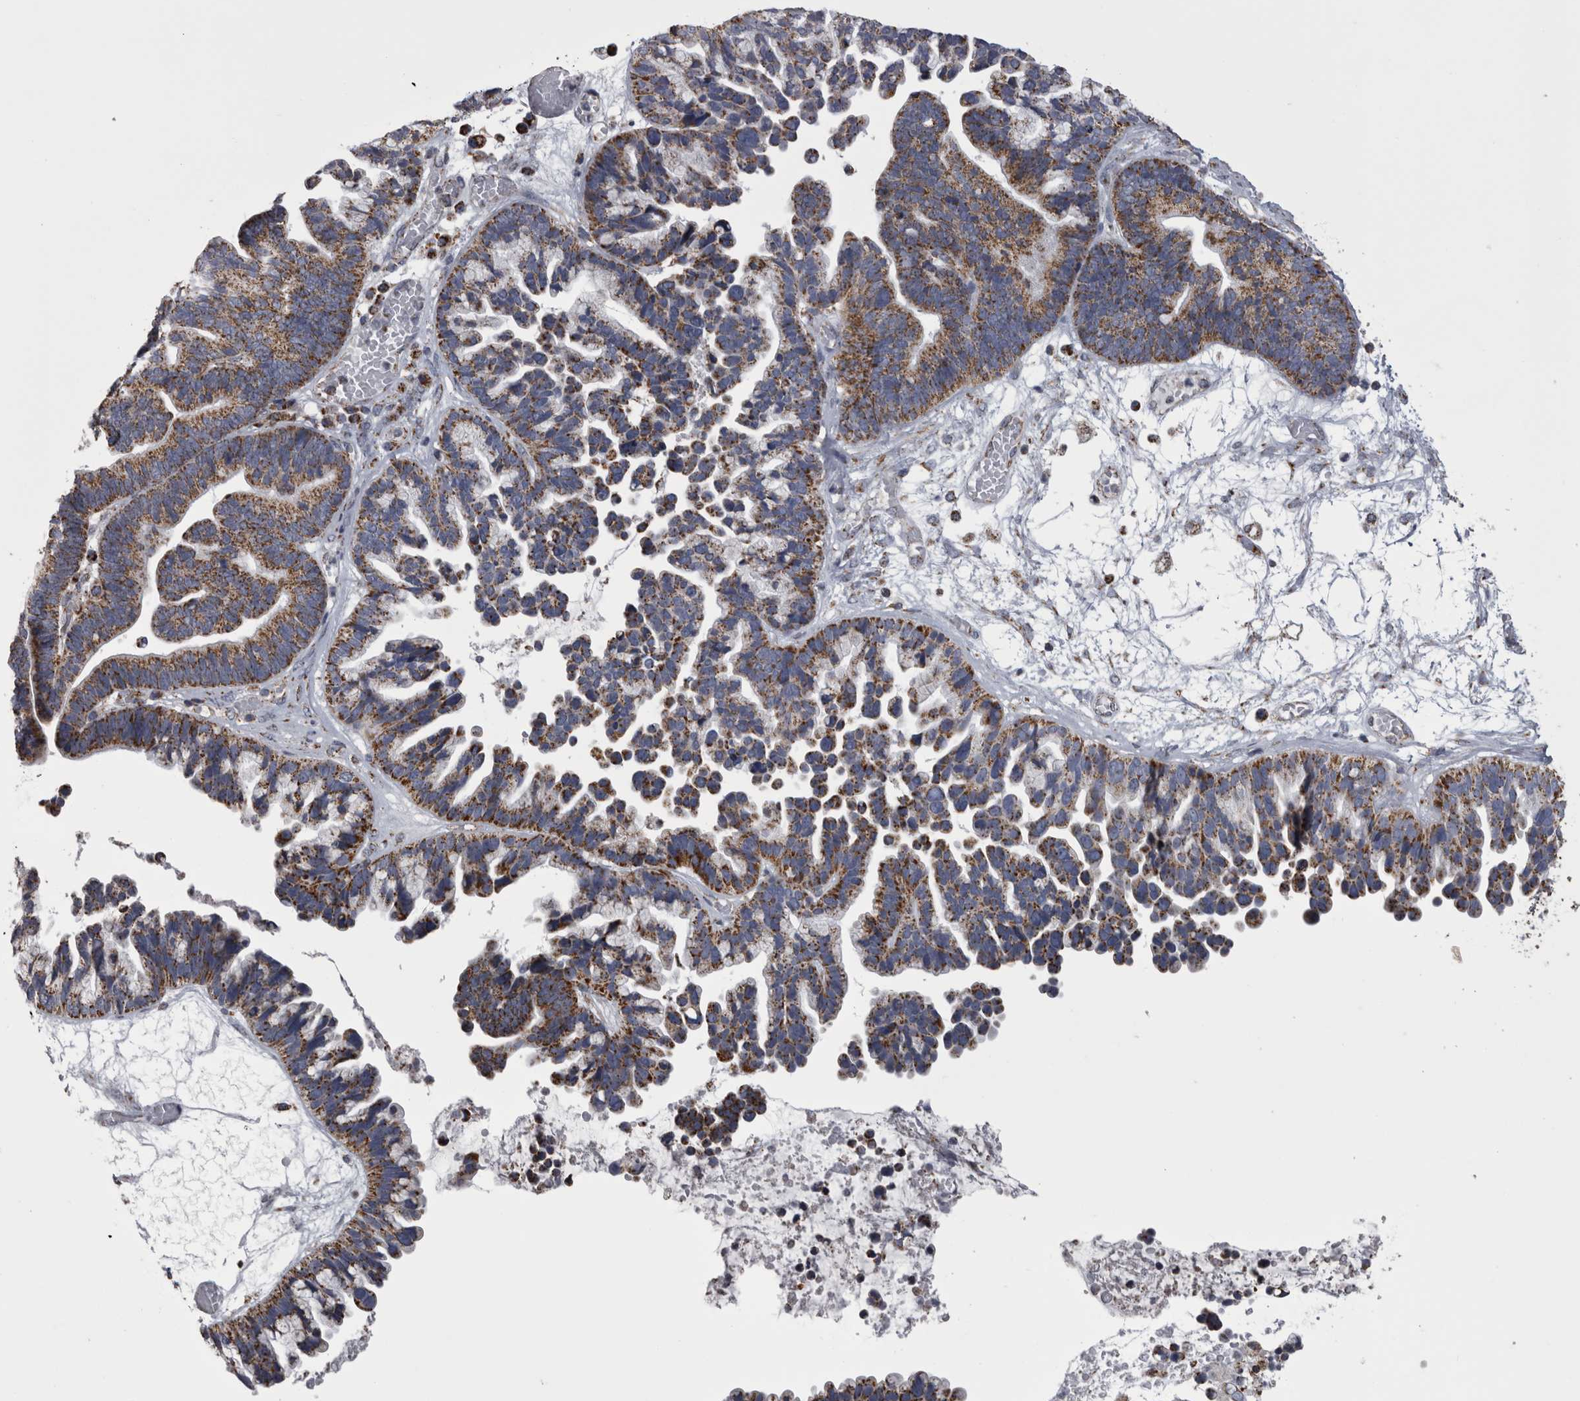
{"staining": {"intensity": "moderate", "quantity": ">75%", "location": "cytoplasmic/membranous"}, "tissue": "ovarian cancer", "cell_type": "Tumor cells", "image_type": "cancer", "snomed": [{"axis": "morphology", "description": "Cystadenocarcinoma, serous, NOS"}, {"axis": "topography", "description": "Ovary"}], "caption": "High-power microscopy captured an immunohistochemistry (IHC) photomicrograph of serous cystadenocarcinoma (ovarian), revealing moderate cytoplasmic/membranous expression in approximately >75% of tumor cells. (DAB IHC, brown staining for protein, blue staining for nuclei).", "gene": "MDH2", "patient": {"sex": "female", "age": 56}}